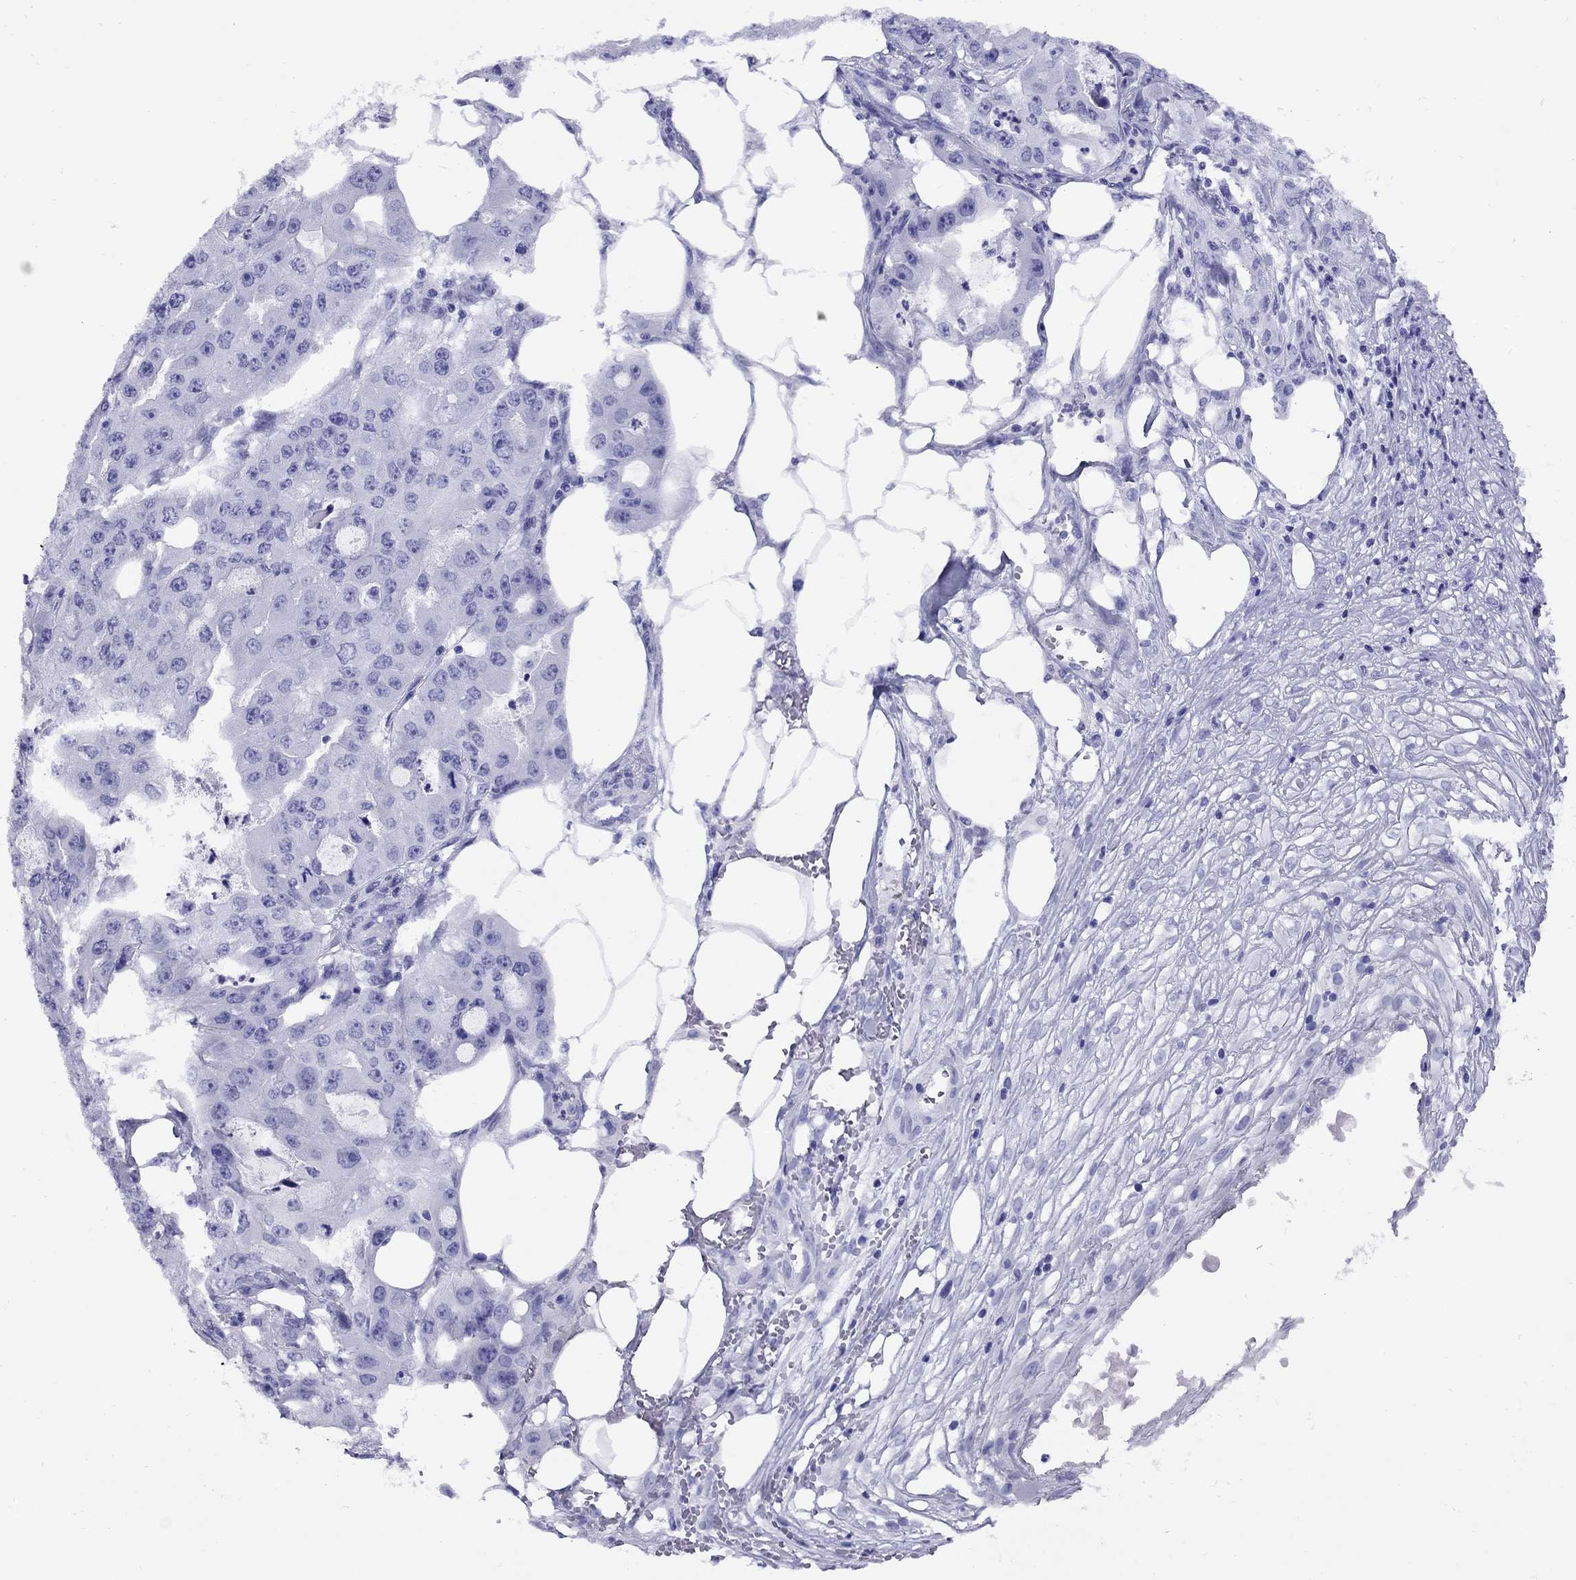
{"staining": {"intensity": "negative", "quantity": "none", "location": "none"}, "tissue": "ovarian cancer", "cell_type": "Tumor cells", "image_type": "cancer", "snomed": [{"axis": "morphology", "description": "Cystadenocarcinoma, serous, NOS"}, {"axis": "topography", "description": "Ovary"}], "caption": "DAB immunohistochemical staining of ovarian serous cystadenocarcinoma reveals no significant expression in tumor cells.", "gene": "AVPR1B", "patient": {"sex": "female", "age": 56}}